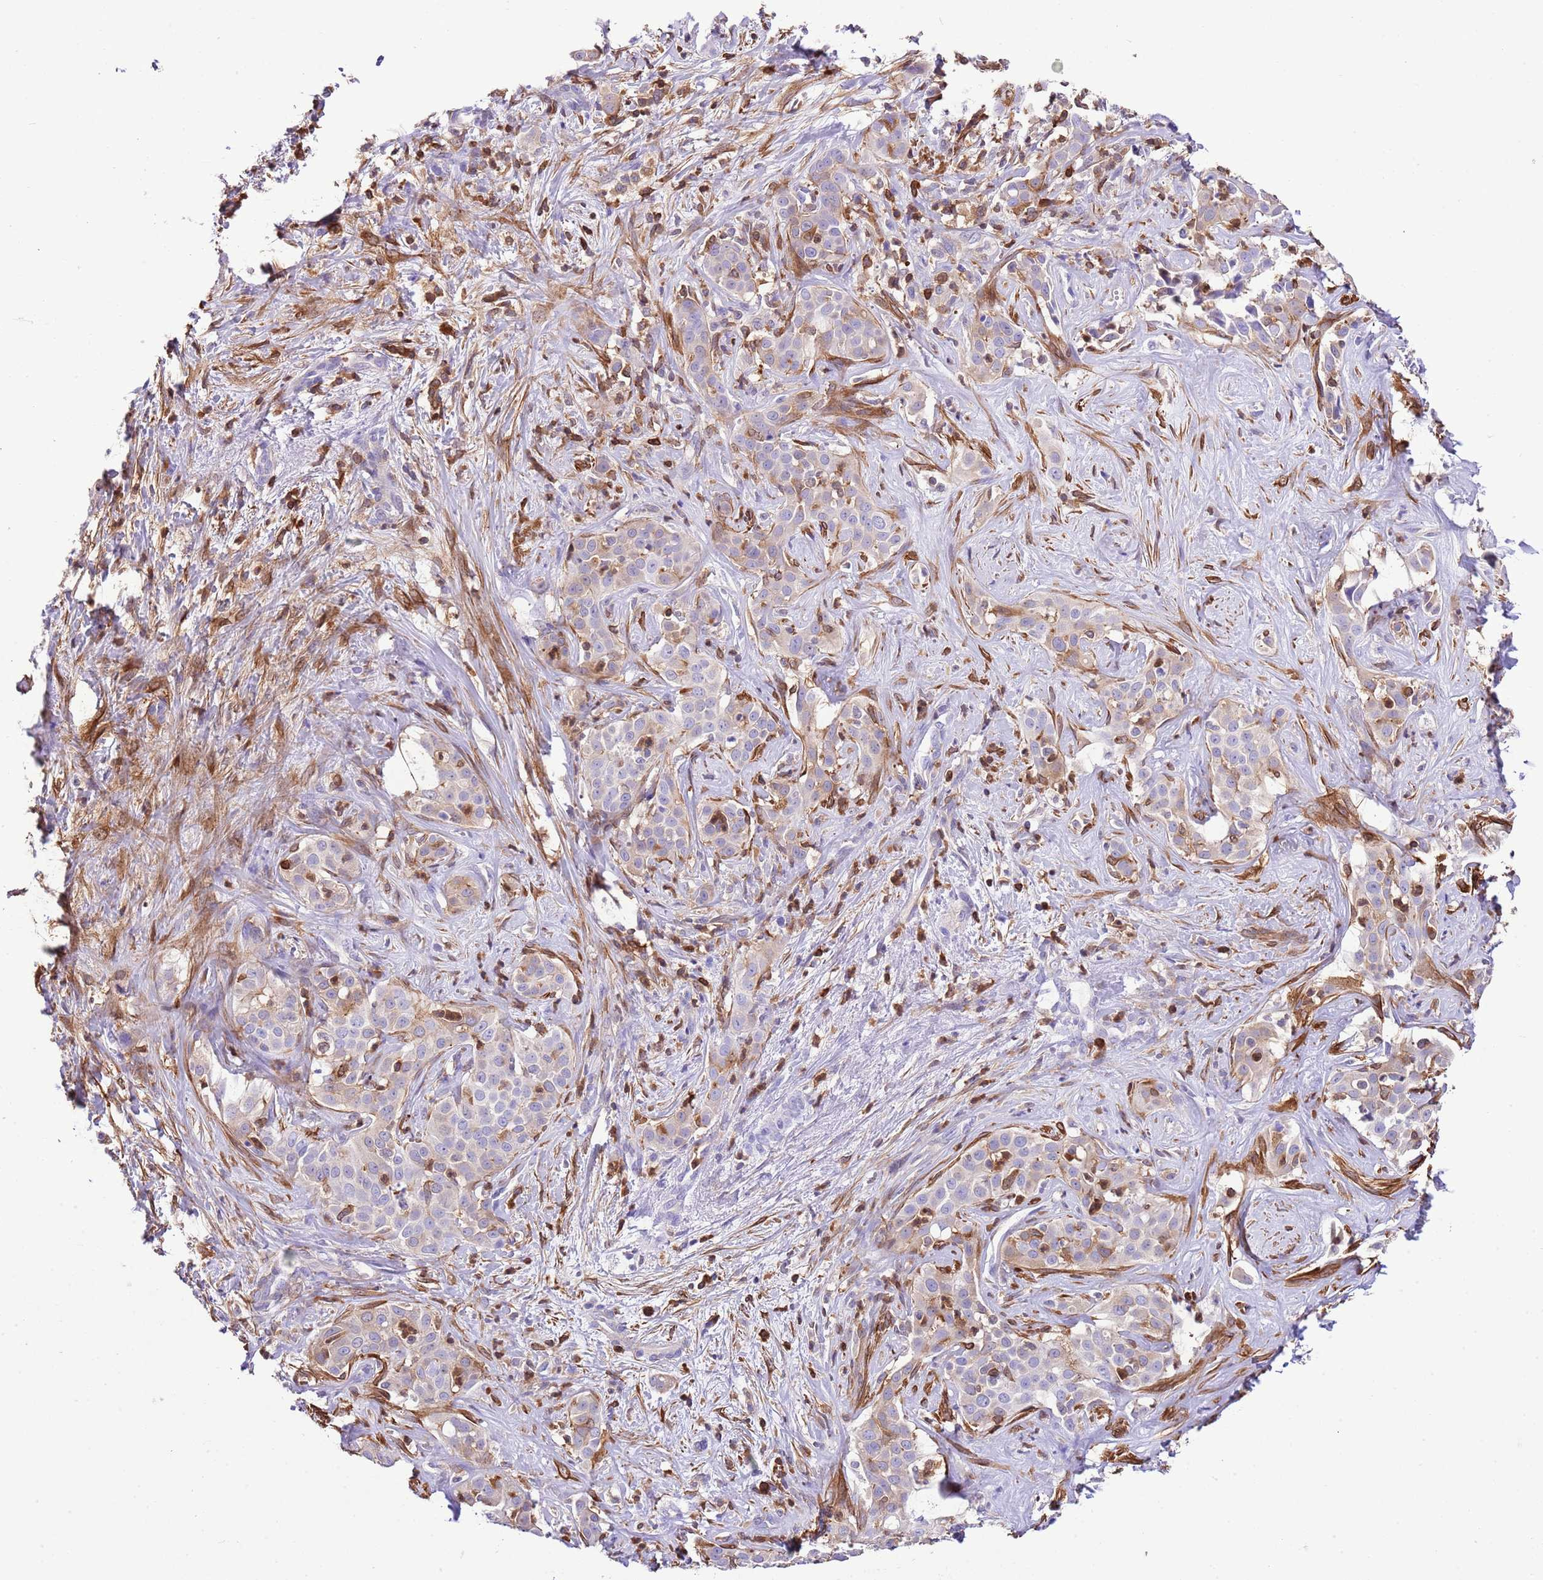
{"staining": {"intensity": "weak", "quantity": "<25%", "location": "cytoplasmic/membranous"}, "tissue": "liver cancer", "cell_type": "Tumor cells", "image_type": "cancer", "snomed": [{"axis": "morphology", "description": "Cholangiocarcinoma"}, {"axis": "topography", "description": "Liver"}], "caption": "IHC of liver cancer shows no positivity in tumor cells. (Immunohistochemistry (ihc), brightfield microscopy, high magnification).", "gene": "CNN2", "patient": {"sex": "male", "age": 67}}